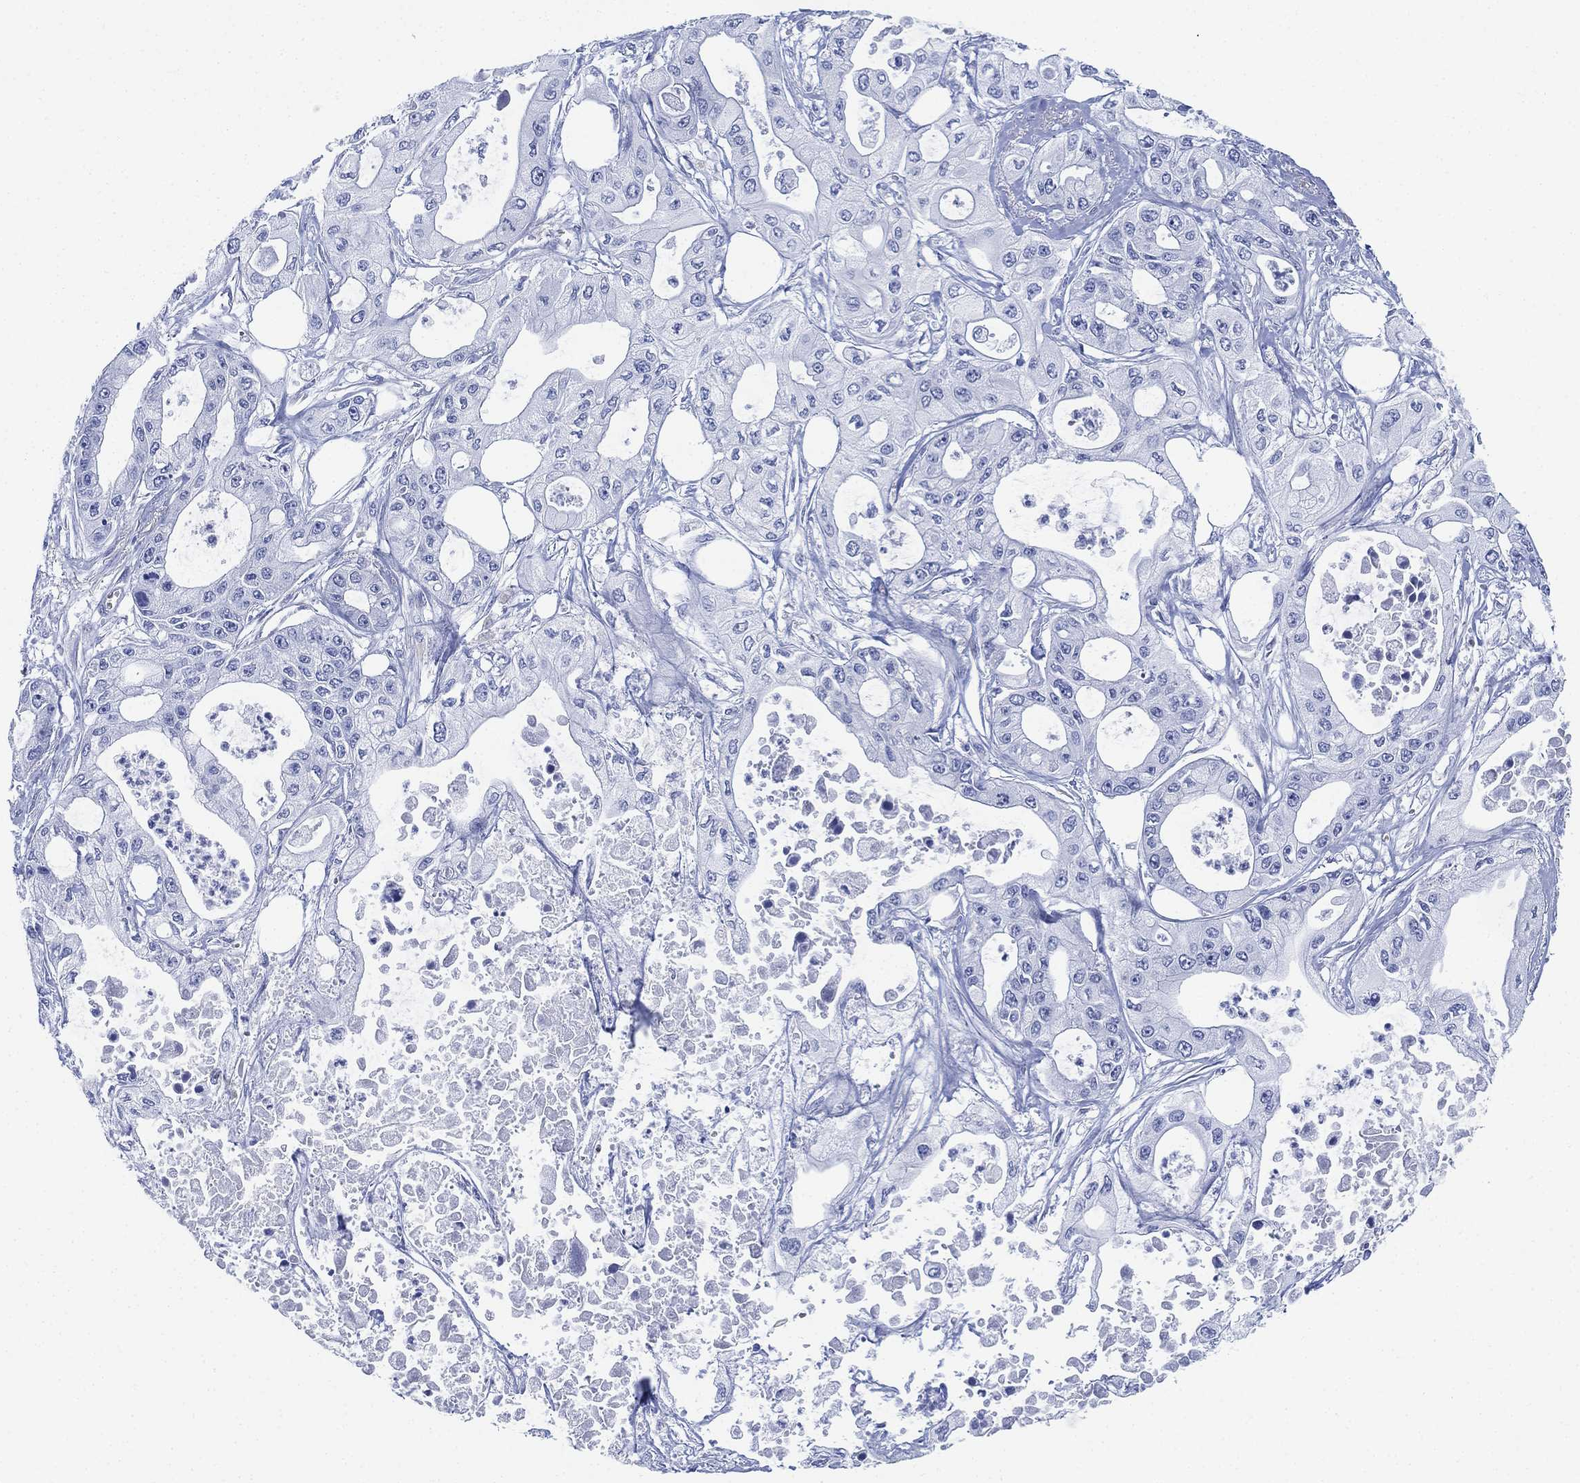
{"staining": {"intensity": "negative", "quantity": "none", "location": "none"}, "tissue": "pancreatic cancer", "cell_type": "Tumor cells", "image_type": "cancer", "snomed": [{"axis": "morphology", "description": "Adenocarcinoma, NOS"}, {"axis": "topography", "description": "Pancreas"}], "caption": "DAB (3,3'-diaminobenzidine) immunohistochemical staining of pancreatic cancer demonstrates no significant expression in tumor cells.", "gene": "PSKH2", "patient": {"sex": "male", "age": 70}}